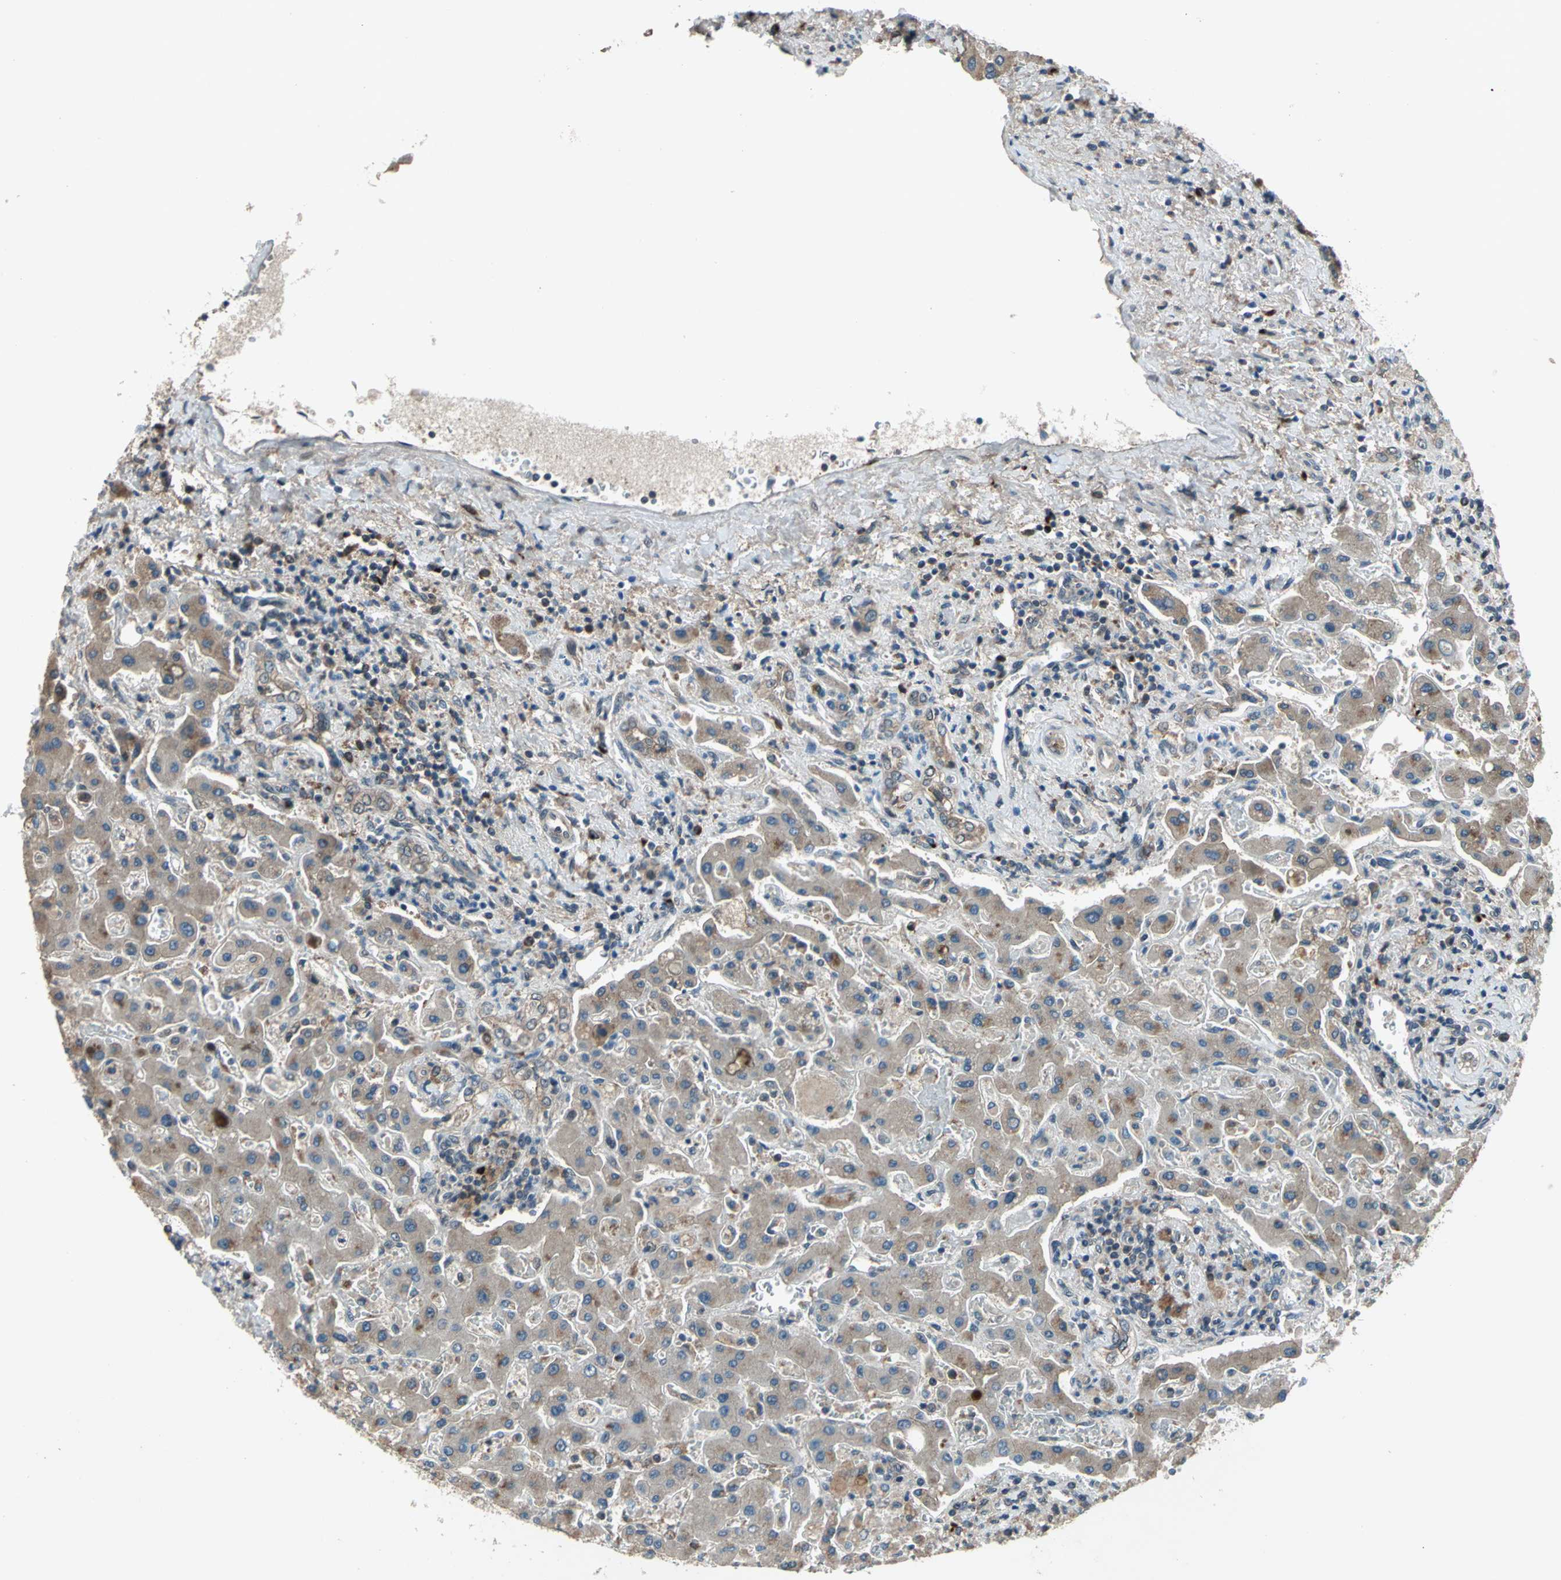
{"staining": {"intensity": "moderate", "quantity": ">75%", "location": "cytoplasmic/membranous"}, "tissue": "liver cancer", "cell_type": "Tumor cells", "image_type": "cancer", "snomed": [{"axis": "morphology", "description": "Cholangiocarcinoma"}, {"axis": "topography", "description": "Liver"}], "caption": "An image of human liver cancer (cholangiocarcinoma) stained for a protein exhibits moderate cytoplasmic/membranous brown staining in tumor cells.", "gene": "NFKBIE", "patient": {"sex": "male", "age": 50}}